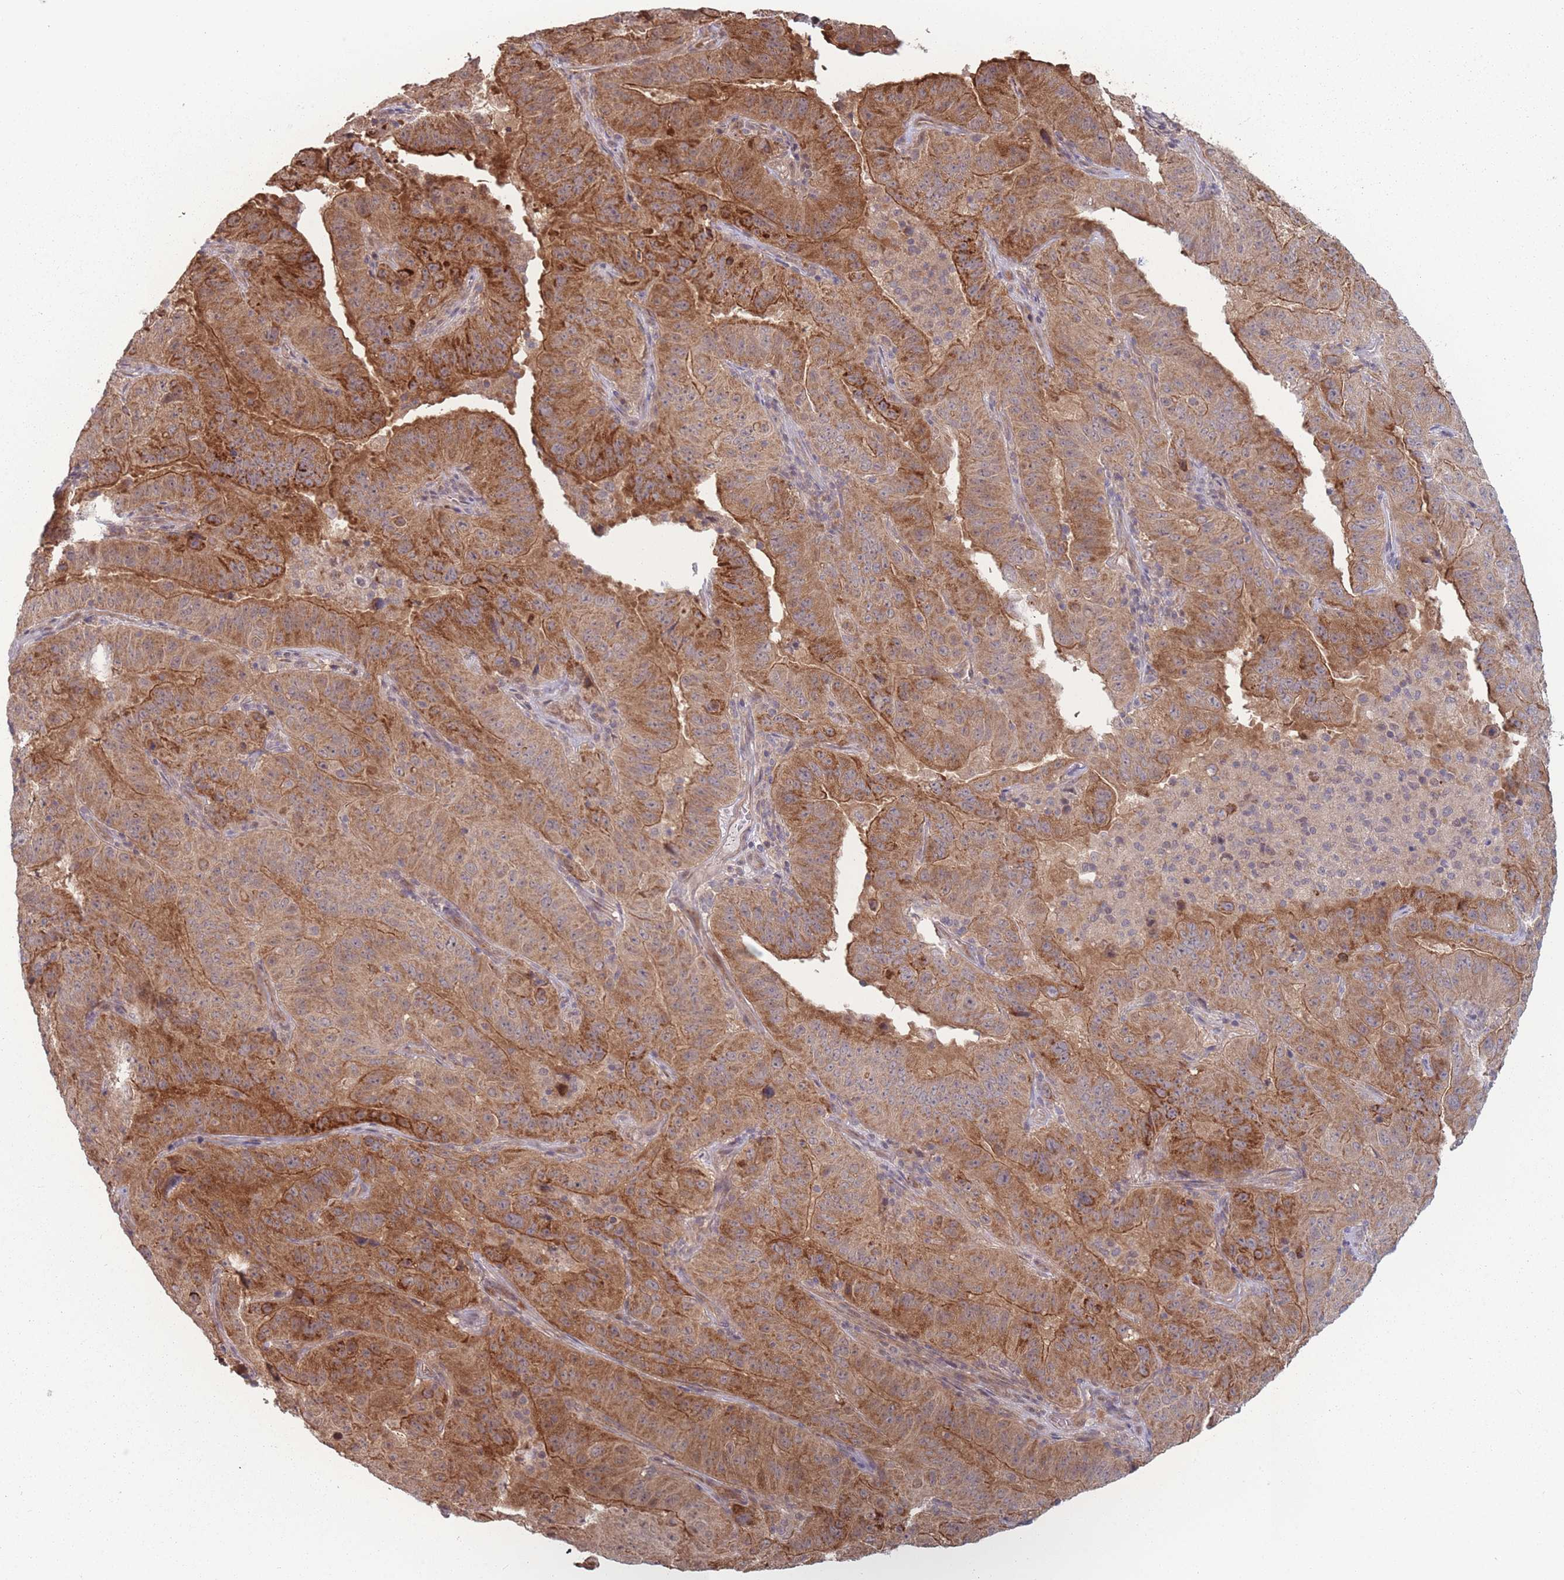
{"staining": {"intensity": "moderate", "quantity": ">75%", "location": "cytoplasmic/membranous"}, "tissue": "pancreatic cancer", "cell_type": "Tumor cells", "image_type": "cancer", "snomed": [{"axis": "morphology", "description": "Adenocarcinoma, NOS"}, {"axis": "topography", "description": "Pancreas"}], "caption": "High-magnification brightfield microscopy of pancreatic cancer stained with DAB (brown) and counterstained with hematoxylin (blue). tumor cells exhibit moderate cytoplasmic/membranous expression is seen in approximately>75% of cells.", "gene": "RPS18", "patient": {"sex": "male", "age": 63}}